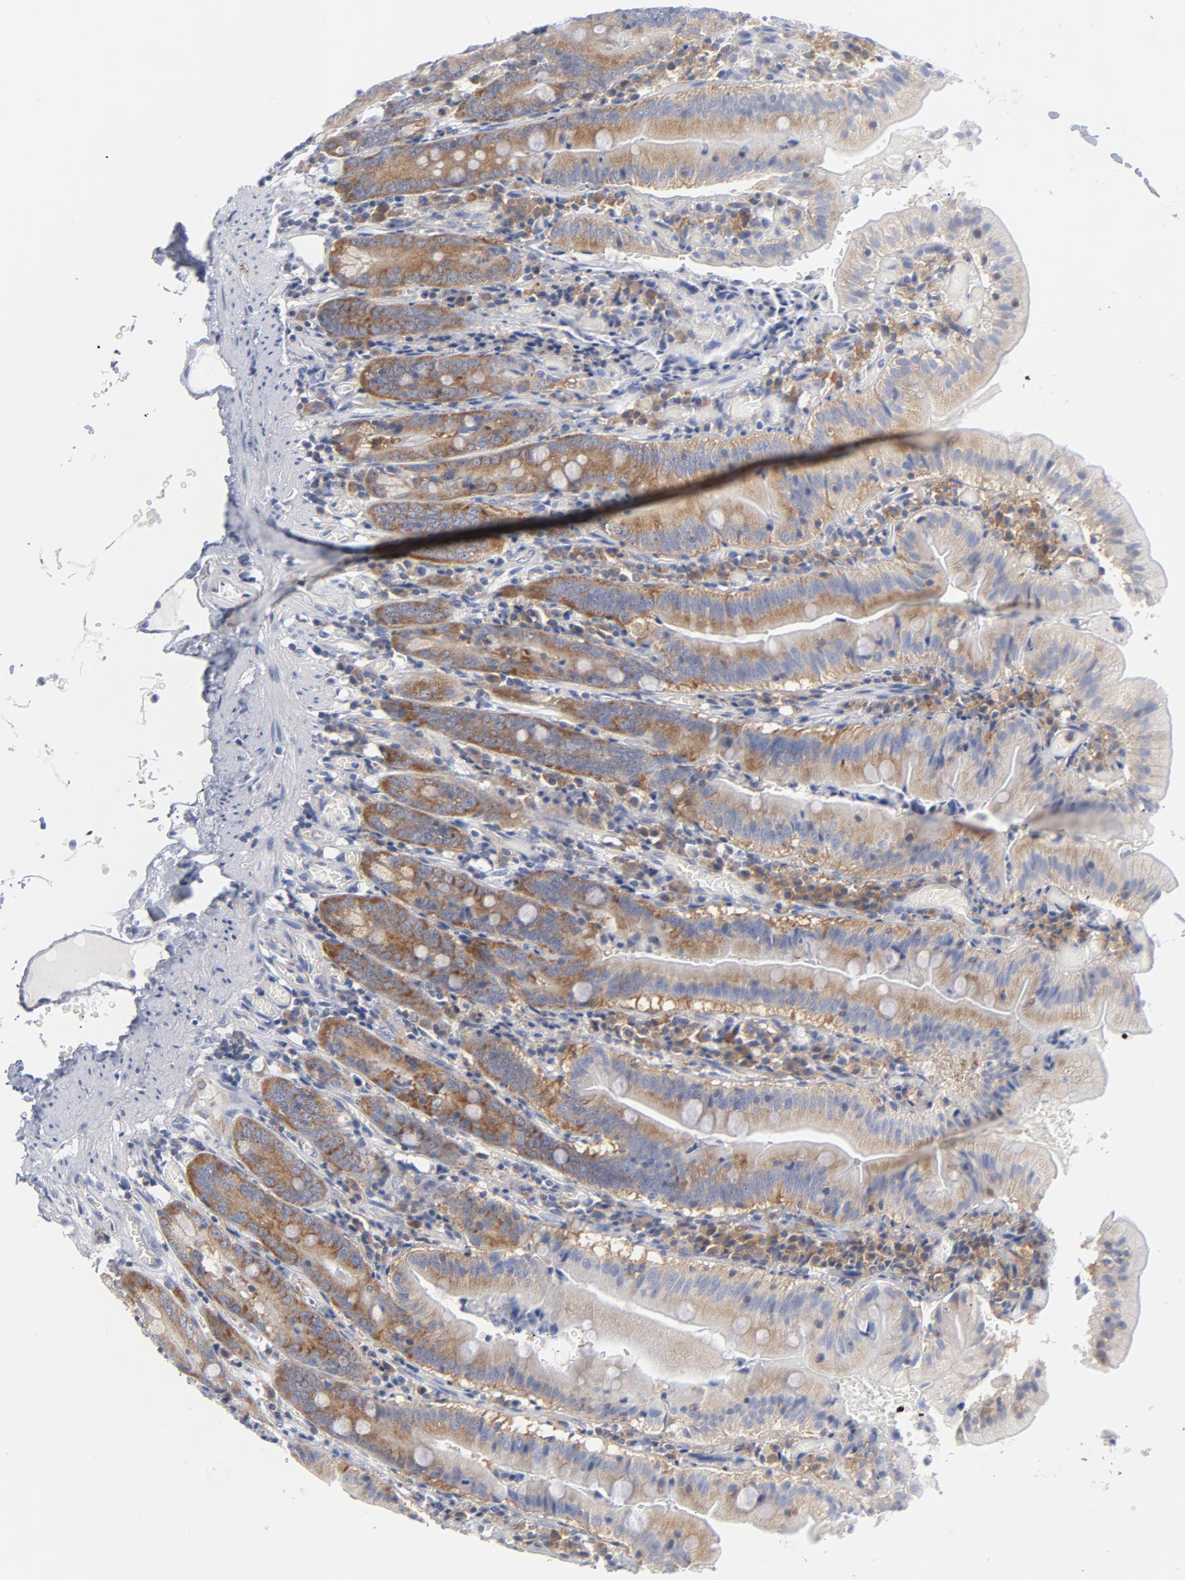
{"staining": {"intensity": "moderate", "quantity": "25%-75%", "location": "cytoplasmic/membranous"}, "tissue": "small intestine", "cell_type": "Glandular cells", "image_type": "normal", "snomed": [{"axis": "morphology", "description": "Normal tissue, NOS"}, {"axis": "topography", "description": "Small intestine"}], "caption": "Normal small intestine was stained to show a protein in brown. There is medium levels of moderate cytoplasmic/membranous positivity in approximately 25%-75% of glandular cells. (DAB IHC with brightfield microscopy, high magnification).", "gene": "CD86", "patient": {"sex": "male", "age": 71}}